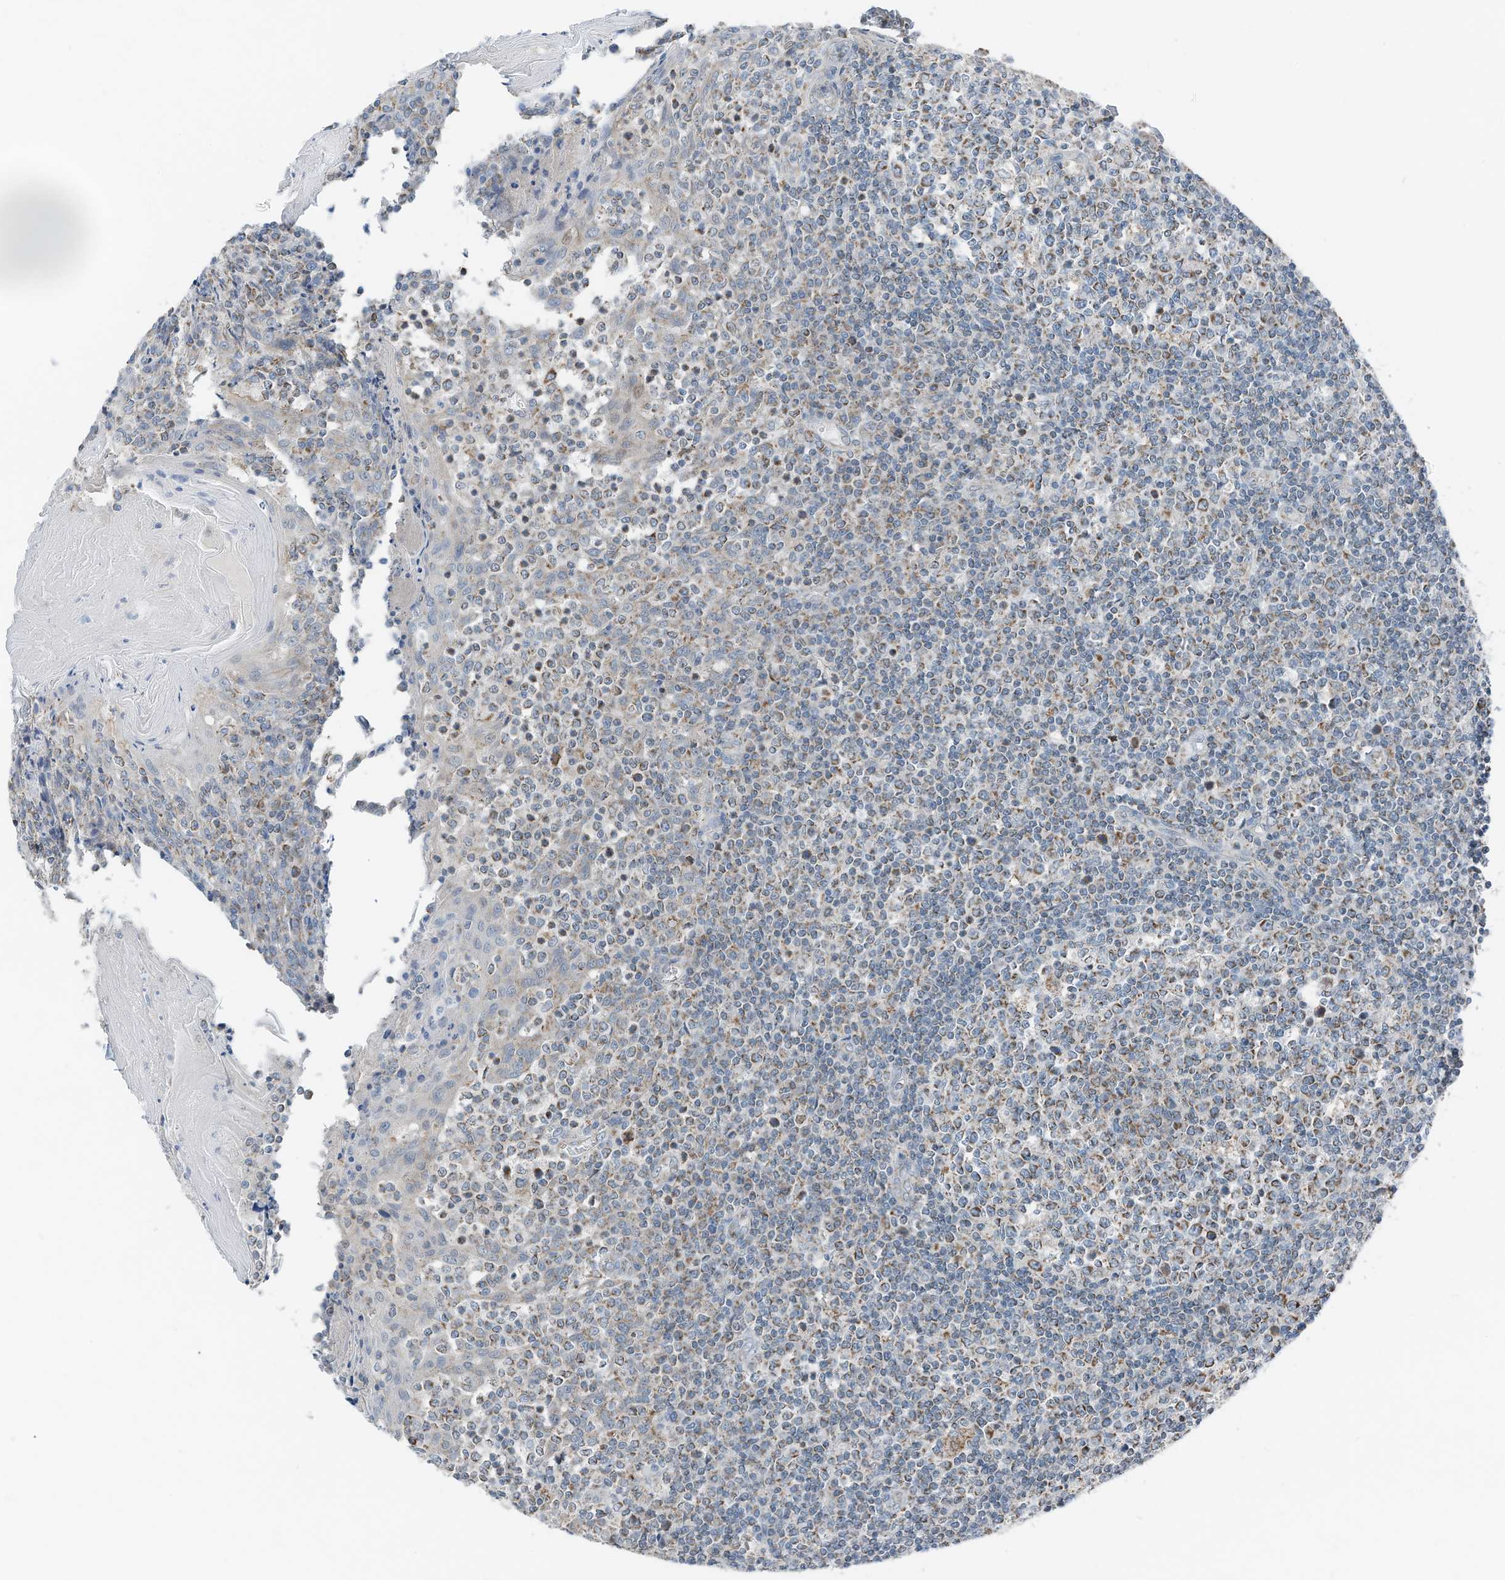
{"staining": {"intensity": "moderate", "quantity": ">75%", "location": "cytoplasmic/membranous"}, "tissue": "tonsil", "cell_type": "Germinal center cells", "image_type": "normal", "snomed": [{"axis": "morphology", "description": "Normal tissue, NOS"}, {"axis": "topography", "description": "Tonsil"}], "caption": "Protein expression analysis of normal tonsil shows moderate cytoplasmic/membranous positivity in approximately >75% of germinal center cells.", "gene": "RMND1", "patient": {"sex": "female", "age": 19}}